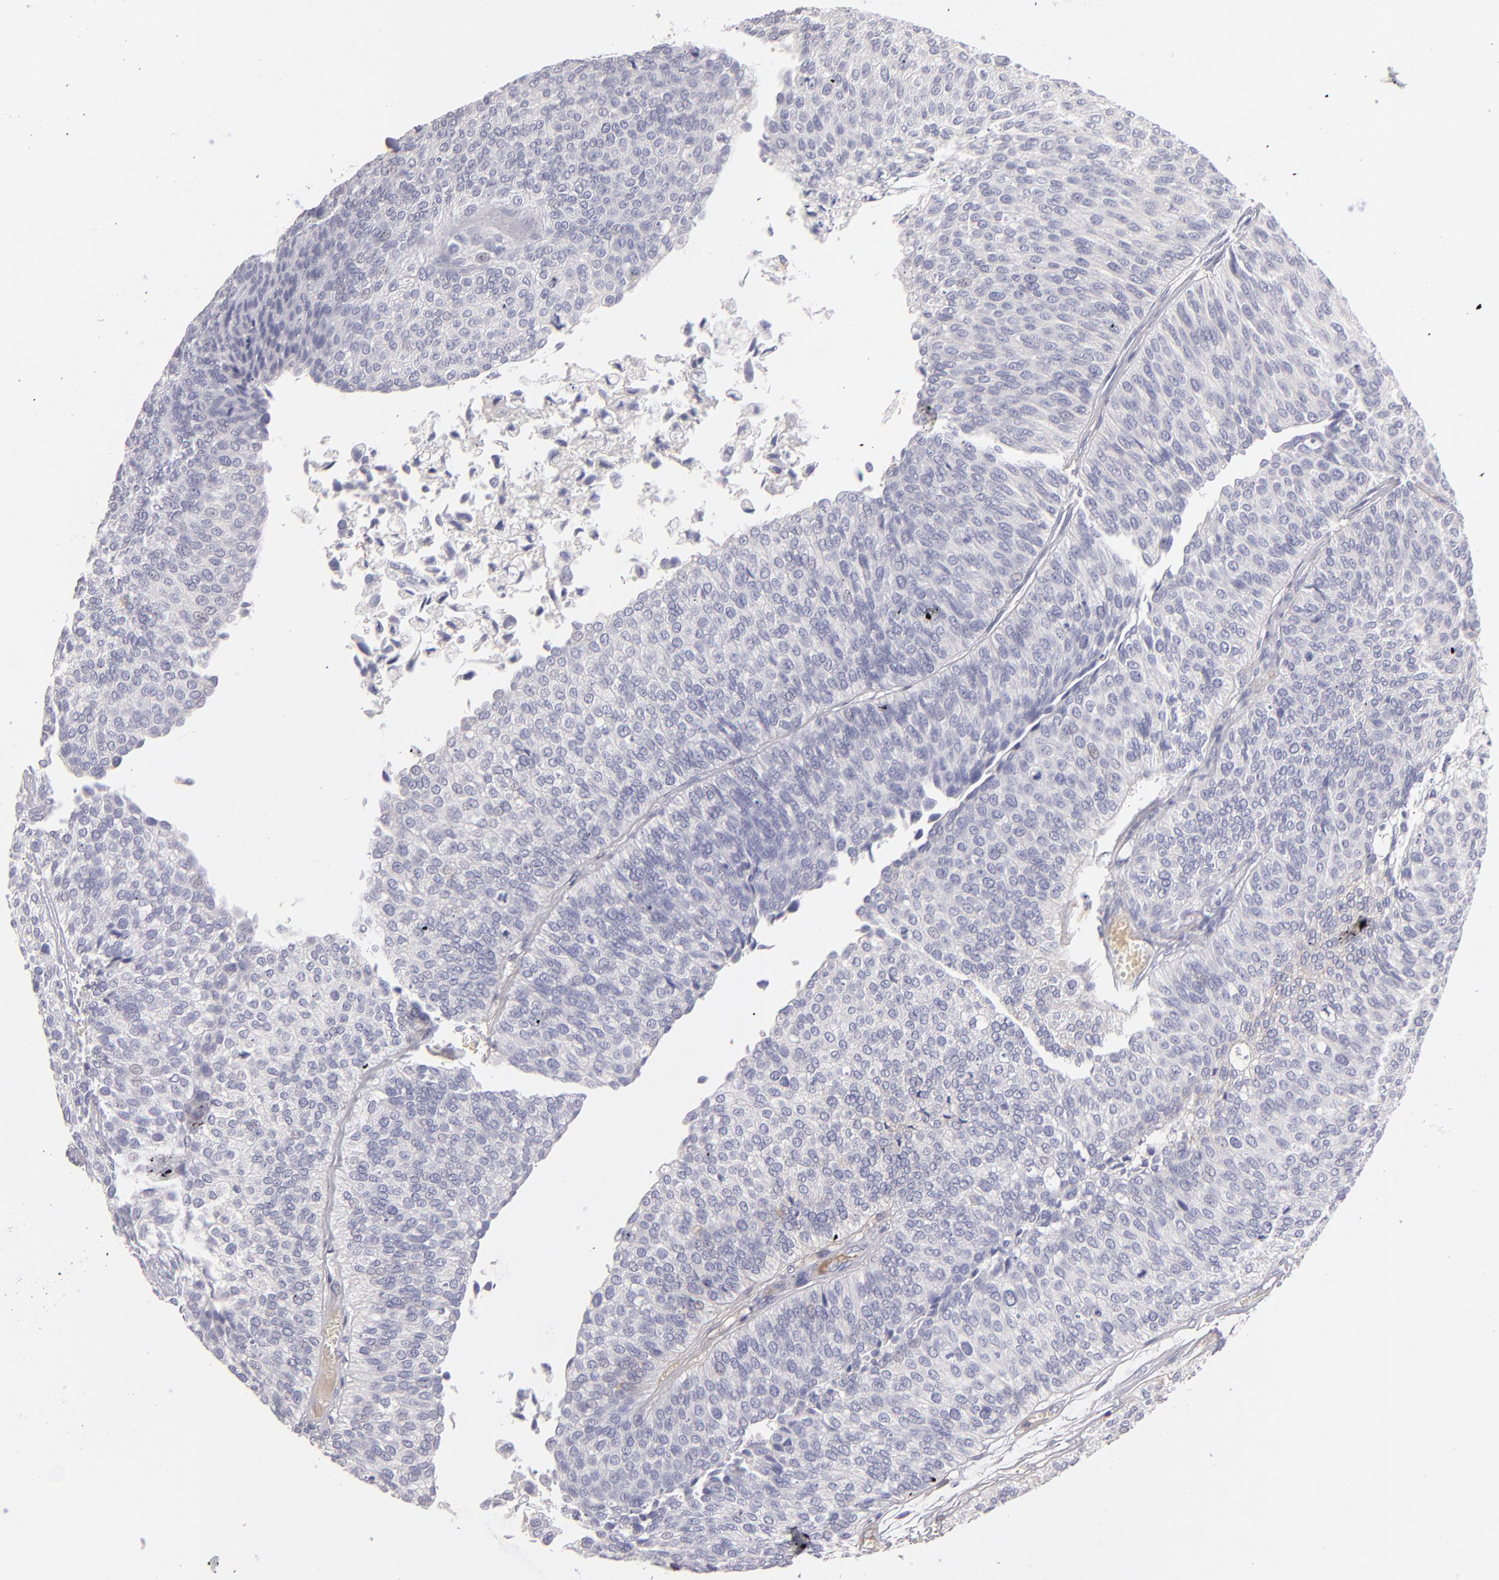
{"staining": {"intensity": "negative", "quantity": "none", "location": "none"}, "tissue": "urothelial cancer", "cell_type": "Tumor cells", "image_type": "cancer", "snomed": [{"axis": "morphology", "description": "Urothelial carcinoma, Low grade"}, {"axis": "topography", "description": "Urinary bladder"}], "caption": "Tumor cells are negative for brown protein staining in urothelial cancer. (DAB immunohistochemistry (IHC) with hematoxylin counter stain).", "gene": "ABCC4", "patient": {"sex": "male", "age": 84}}